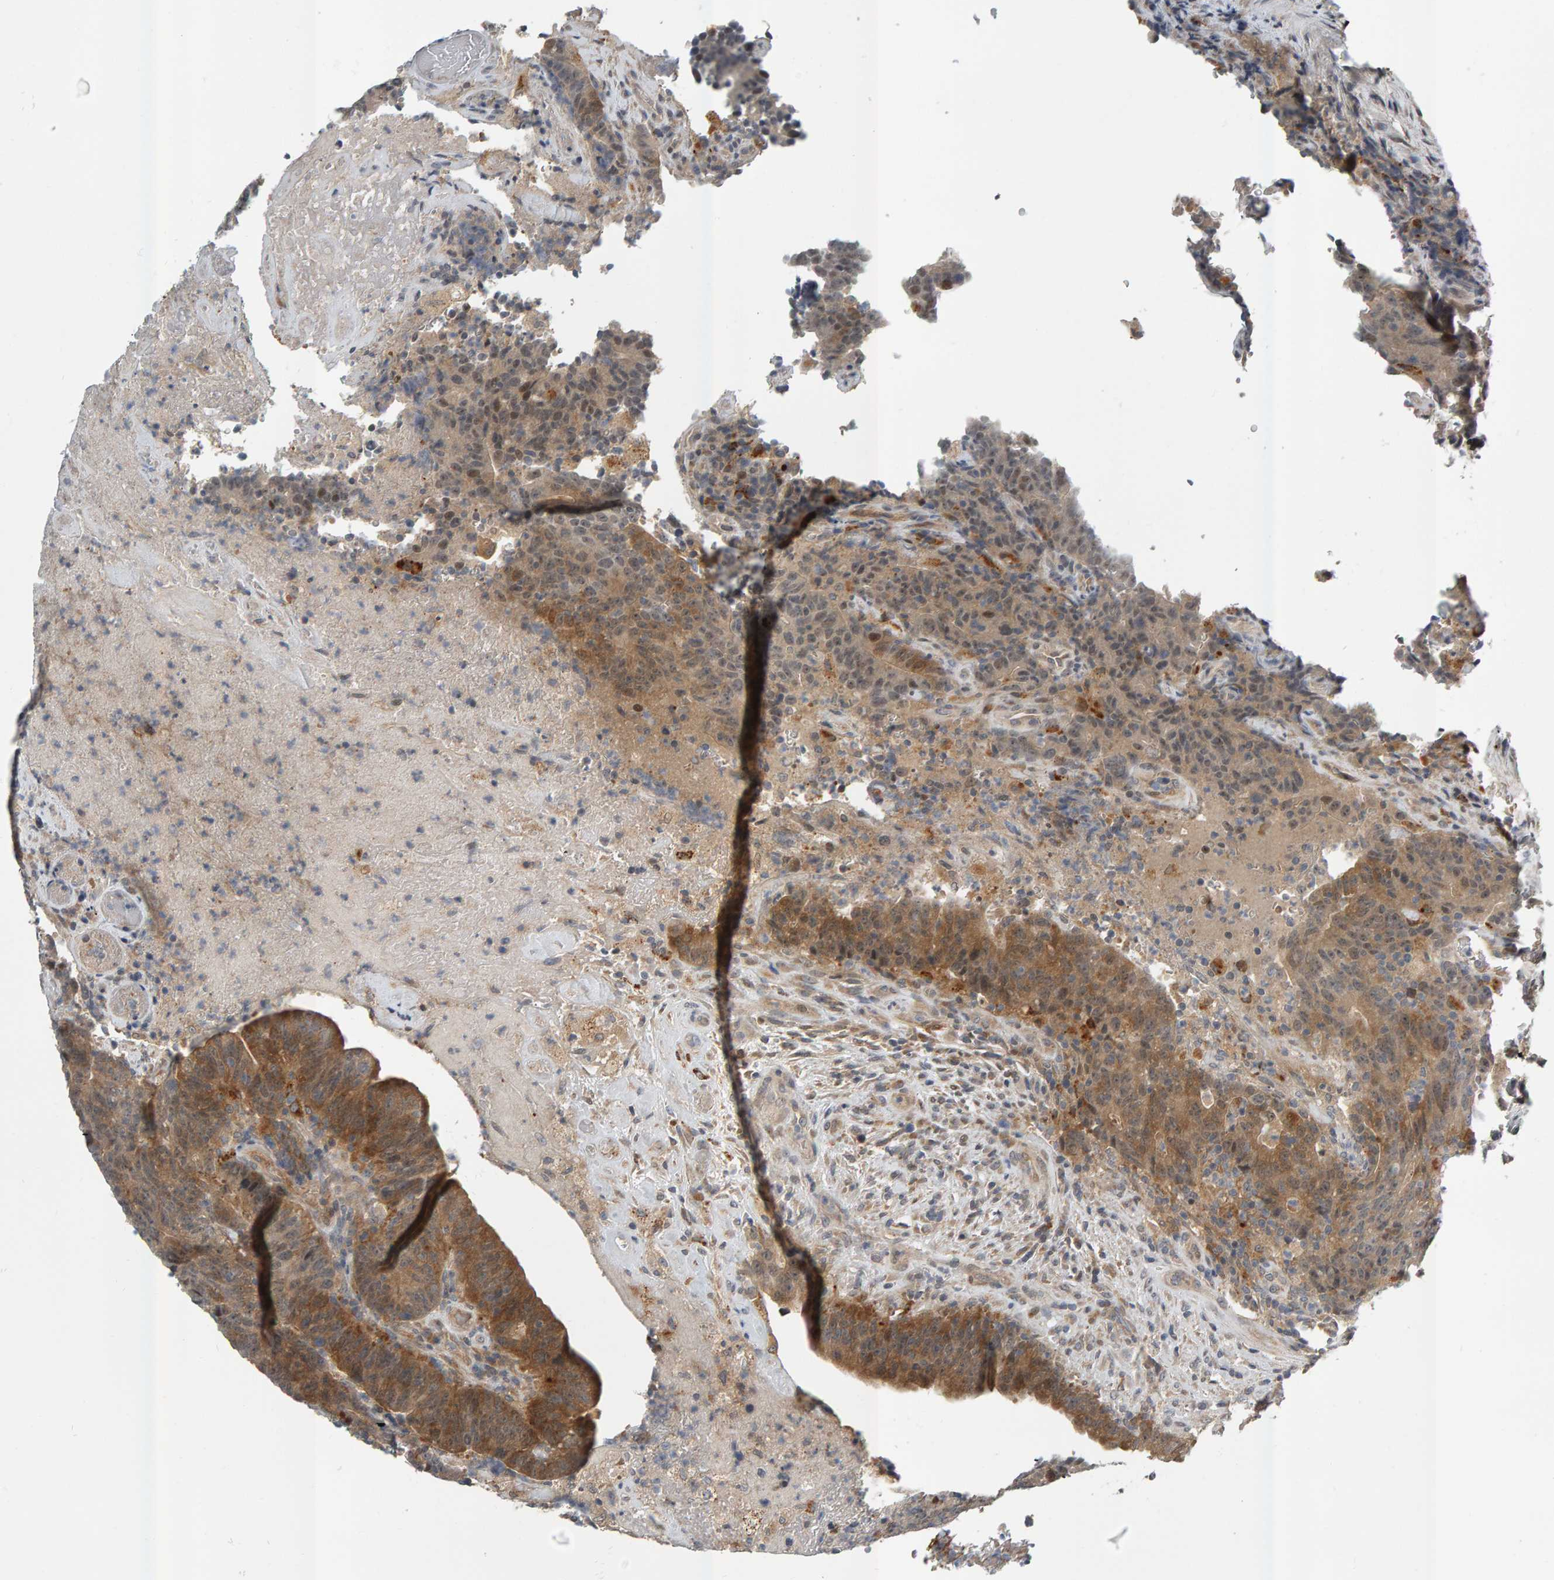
{"staining": {"intensity": "moderate", "quantity": ">75%", "location": "cytoplasmic/membranous"}, "tissue": "colorectal cancer", "cell_type": "Tumor cells", "image_type": "cancer", "snomed": [{"axis": "morphology", "description": "Normal tissue, NOS"}, {"axis": "morphology", "description": "Adenocarcinoma, NOS"}, {"axis": "topography", "description": "Colon"}], "caption": "High-power microscopy captured an immunohistochemistry (IHC) histopathology image of colorectal cancer (adenocarcinoma), revealing moderate cytoplasmic/membranous expression in approximately >75% of tumor cells.", "gene": "ZNF160", "patient": {"sex": "female", "age": 75}}